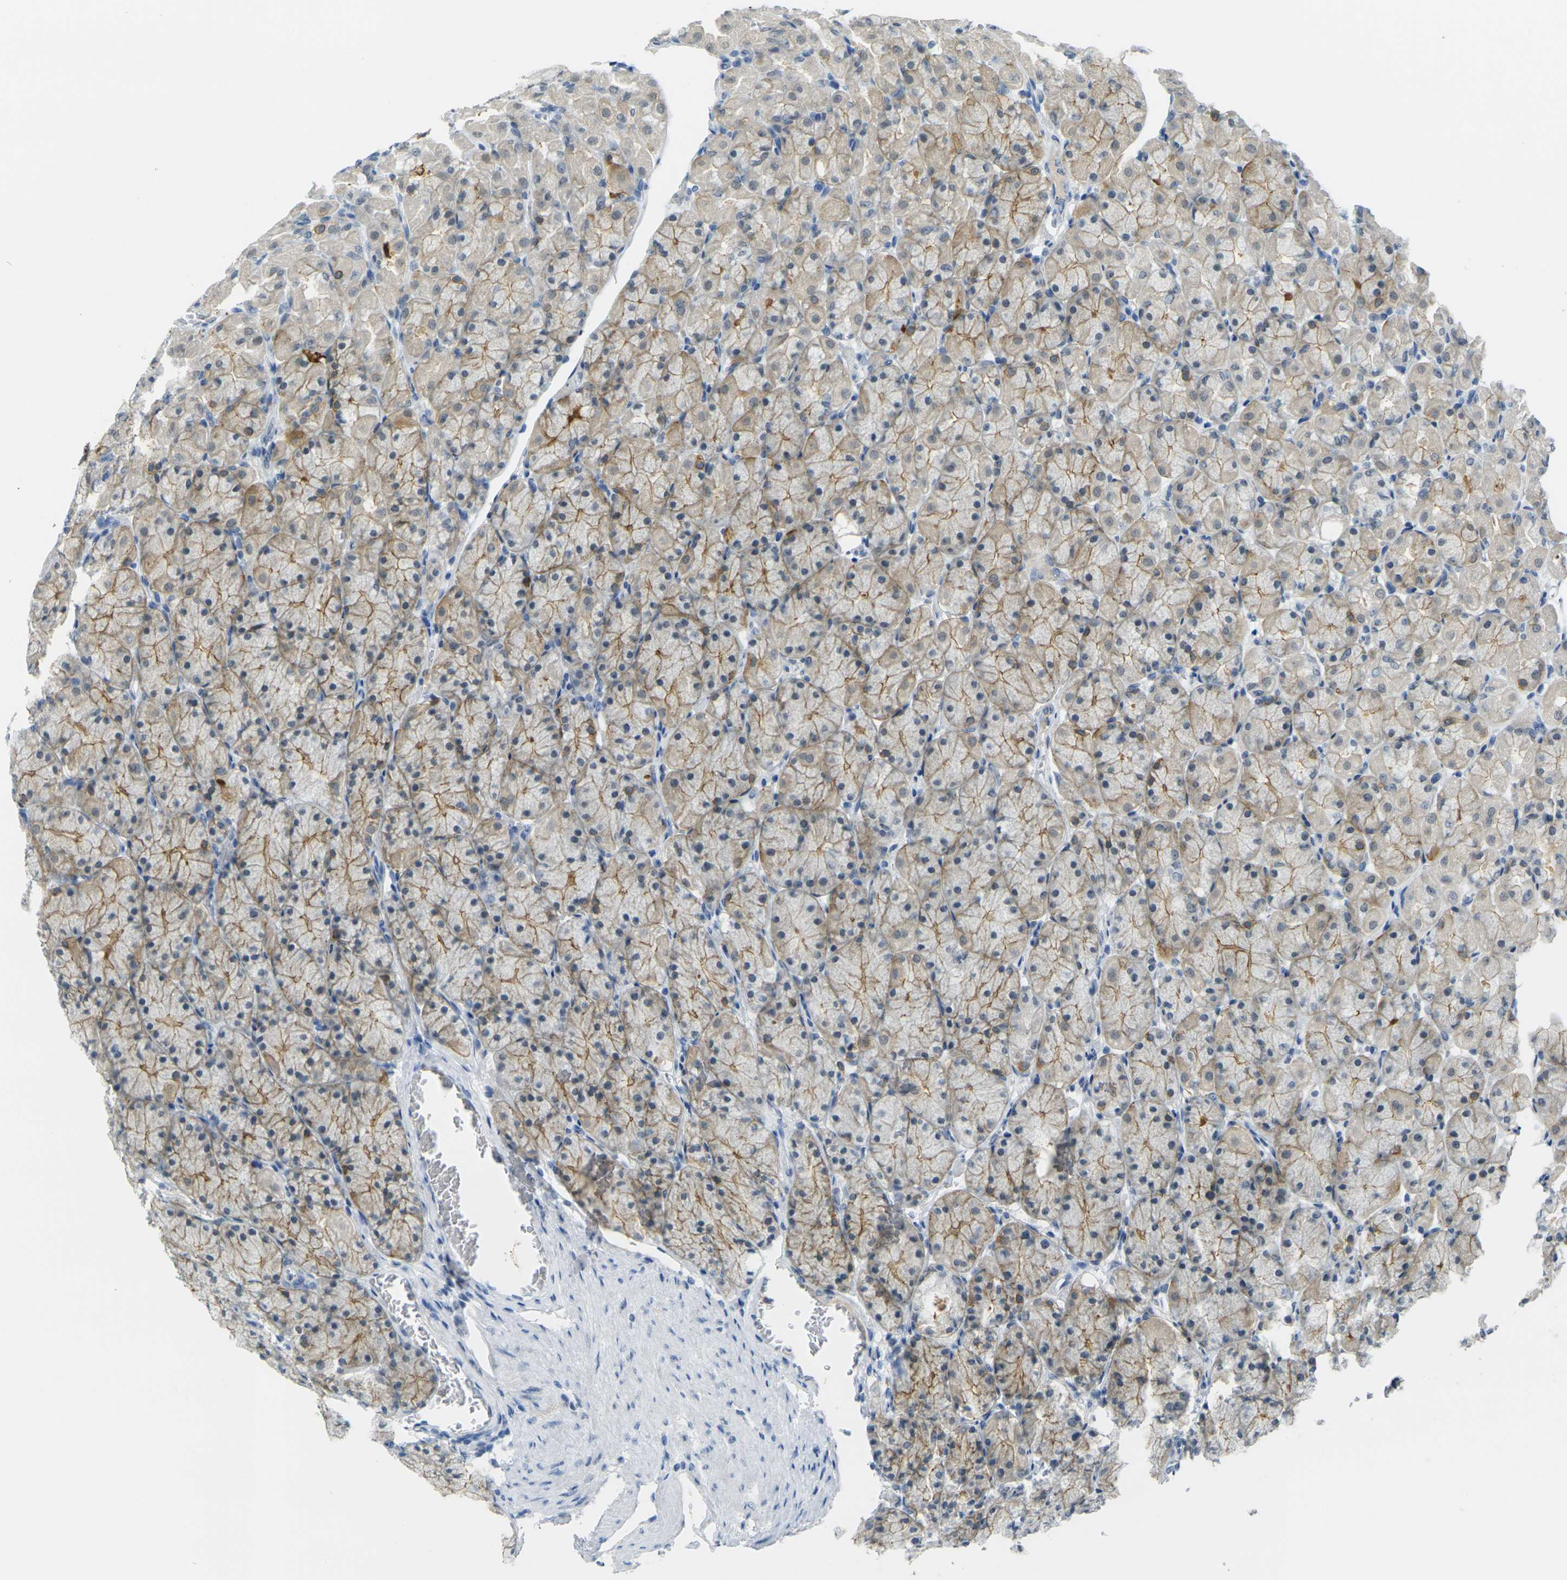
{"staining": {"intensity": "moderate", "quantity": "25%-75%", "location": "cytoplasmic/membranous"}, "tissue": "stomach", "cell_type": "Glandular cells", "image_type": "normal", "snomed": [{"axis": "morphology", "description": "Normal tissue, NOS"}, {"axis": "topography", "description": "Stomach, upper"}], "caption": "This histopathology image reveals immunohistochemistry (IHC) staining of unremarkable human stomach, with medium moderate cytoplasmic/membranous expression in about 25%-75% of glandular cells.", "gene": "SPTBN2", "patient": {"sex": "female", "age": 56}}